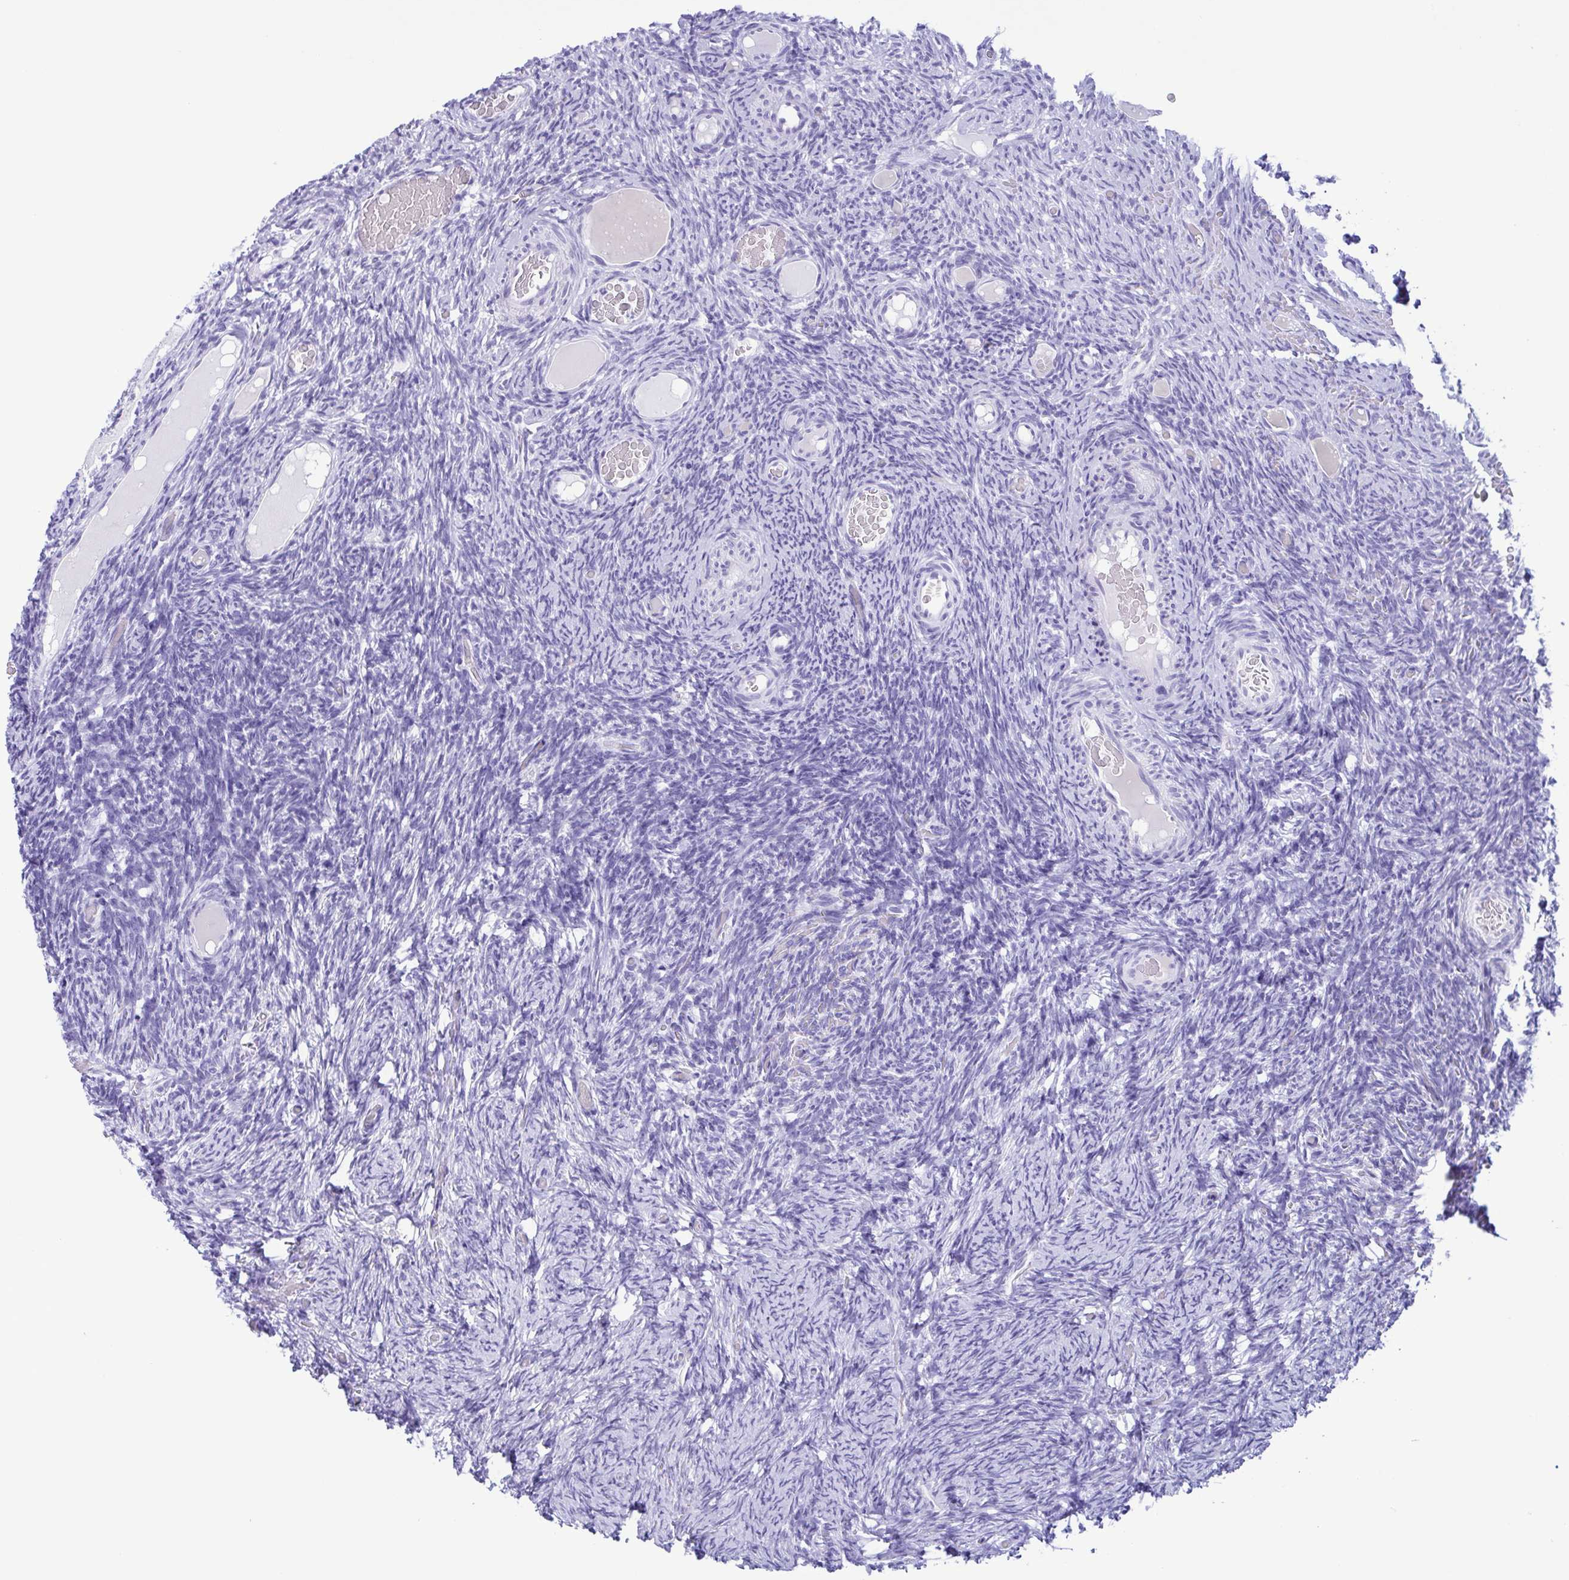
{"staining": {"intensity": "negative", "quantity": "none", "location": "none"}, "tissue": "ovary", "cell_type": "Follicle cells", "image_type": "normal", "snomed": [{"axis": "morphology", "description": "Normal tissue, NOS"}, {"axis": "topography", "description": "Ovary"}], "caption": "DAB immunohistochemical staining of unremarkable ovary demonstrates no significant positivity in follicle cells. (DAB IHC, high magnification).", "gene": "TSPY10", "patient": {"sex": "female", "age": 34}}